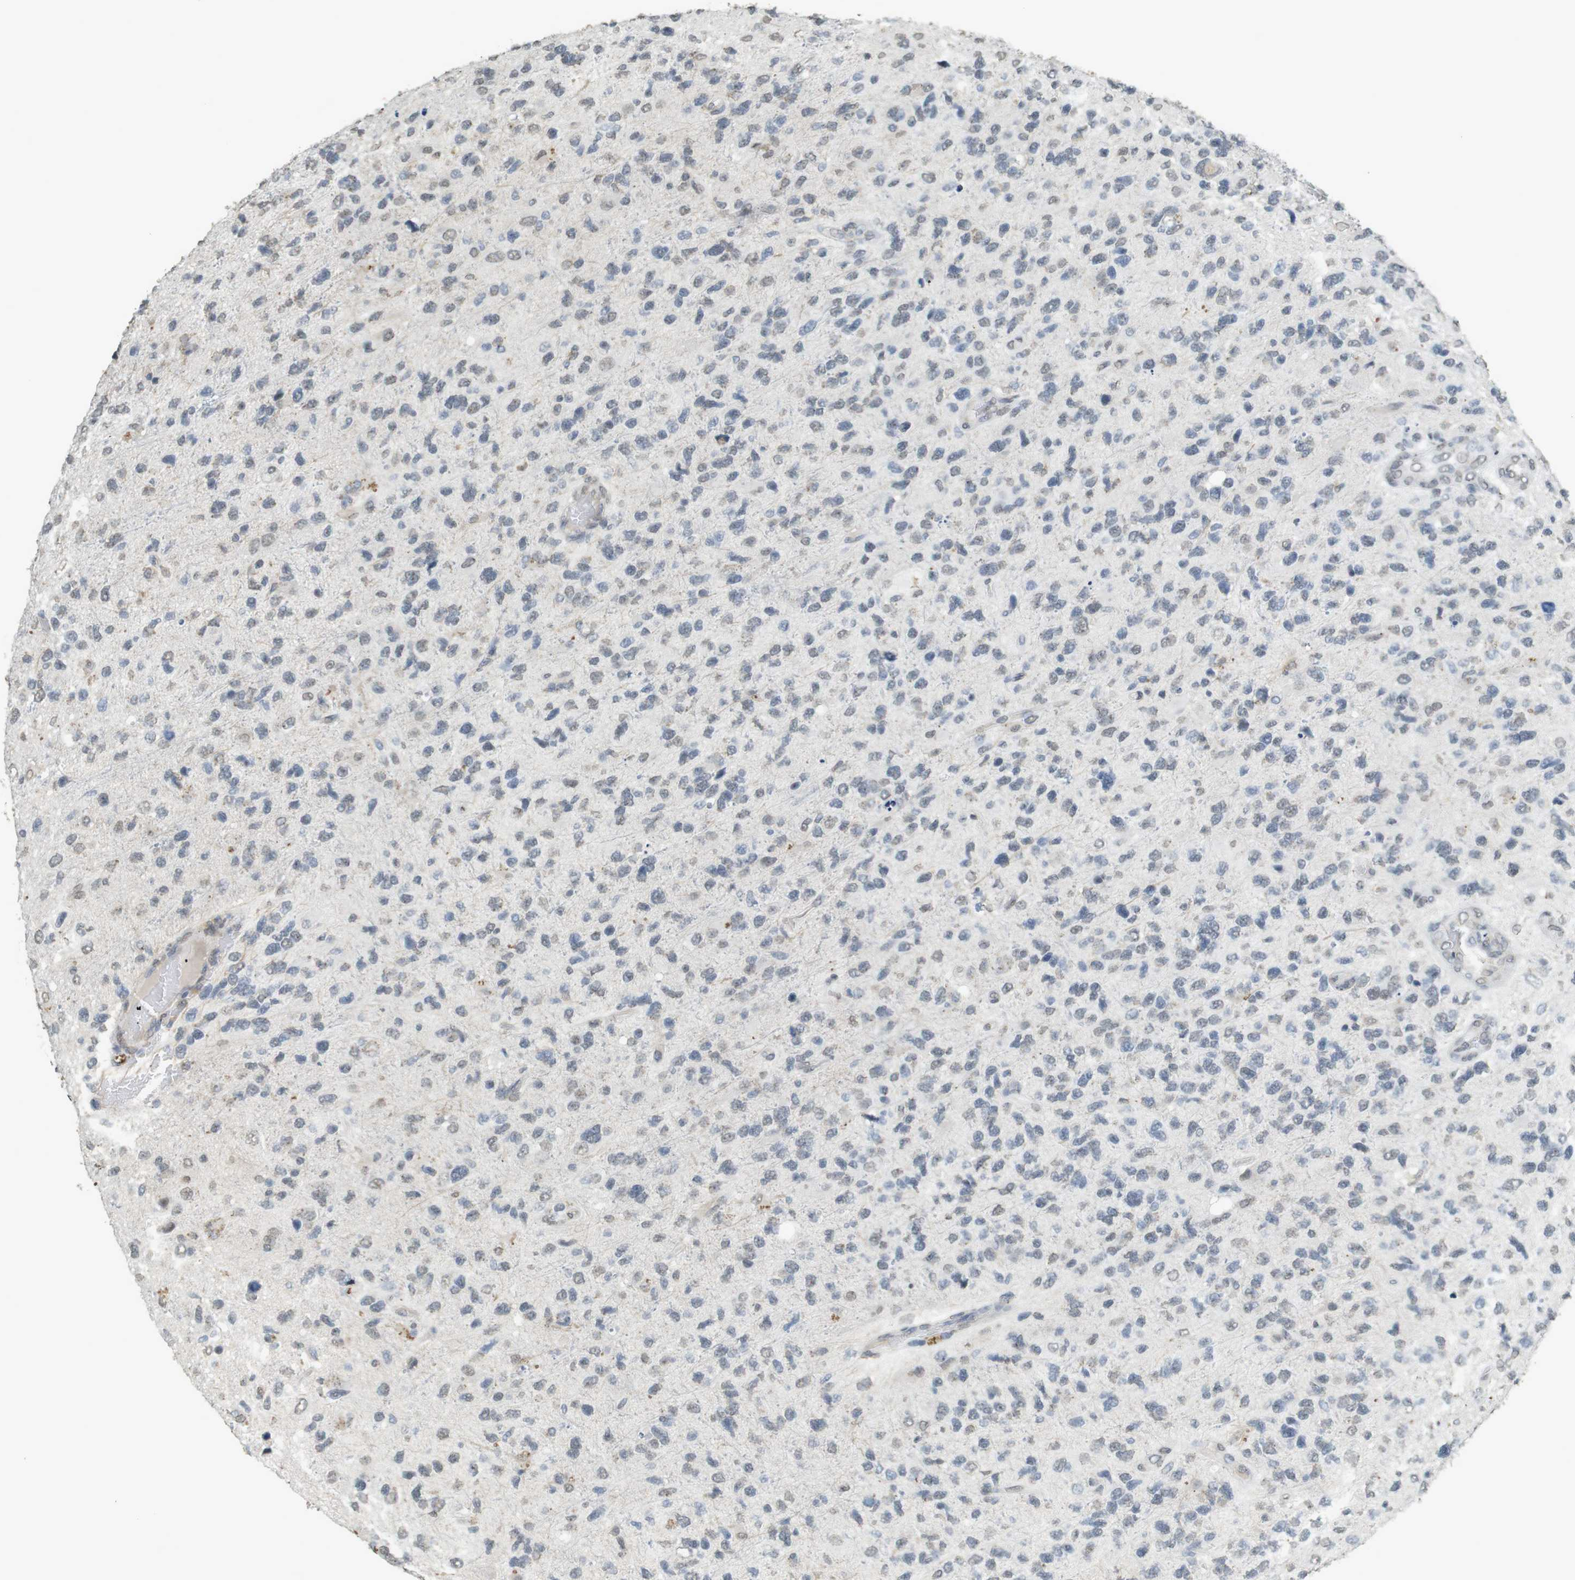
{"staining": {"intensity": "negative", "quantity": "none", "location": "none"}, "tissue": "glioma", "cell_type": "Tumor cells", "image_type": "cancer", "snomed": [{"axis": "morphology", "description": "Glioma, malignant, High grade"}, {"axis": "topography", "description": "Brain"}], "caption": "Tumor cells are negative for brown protein staining in malignant glioma (high-grade).", "gene": "FZD10", "patient": {"sex": "female", "age": 58}}